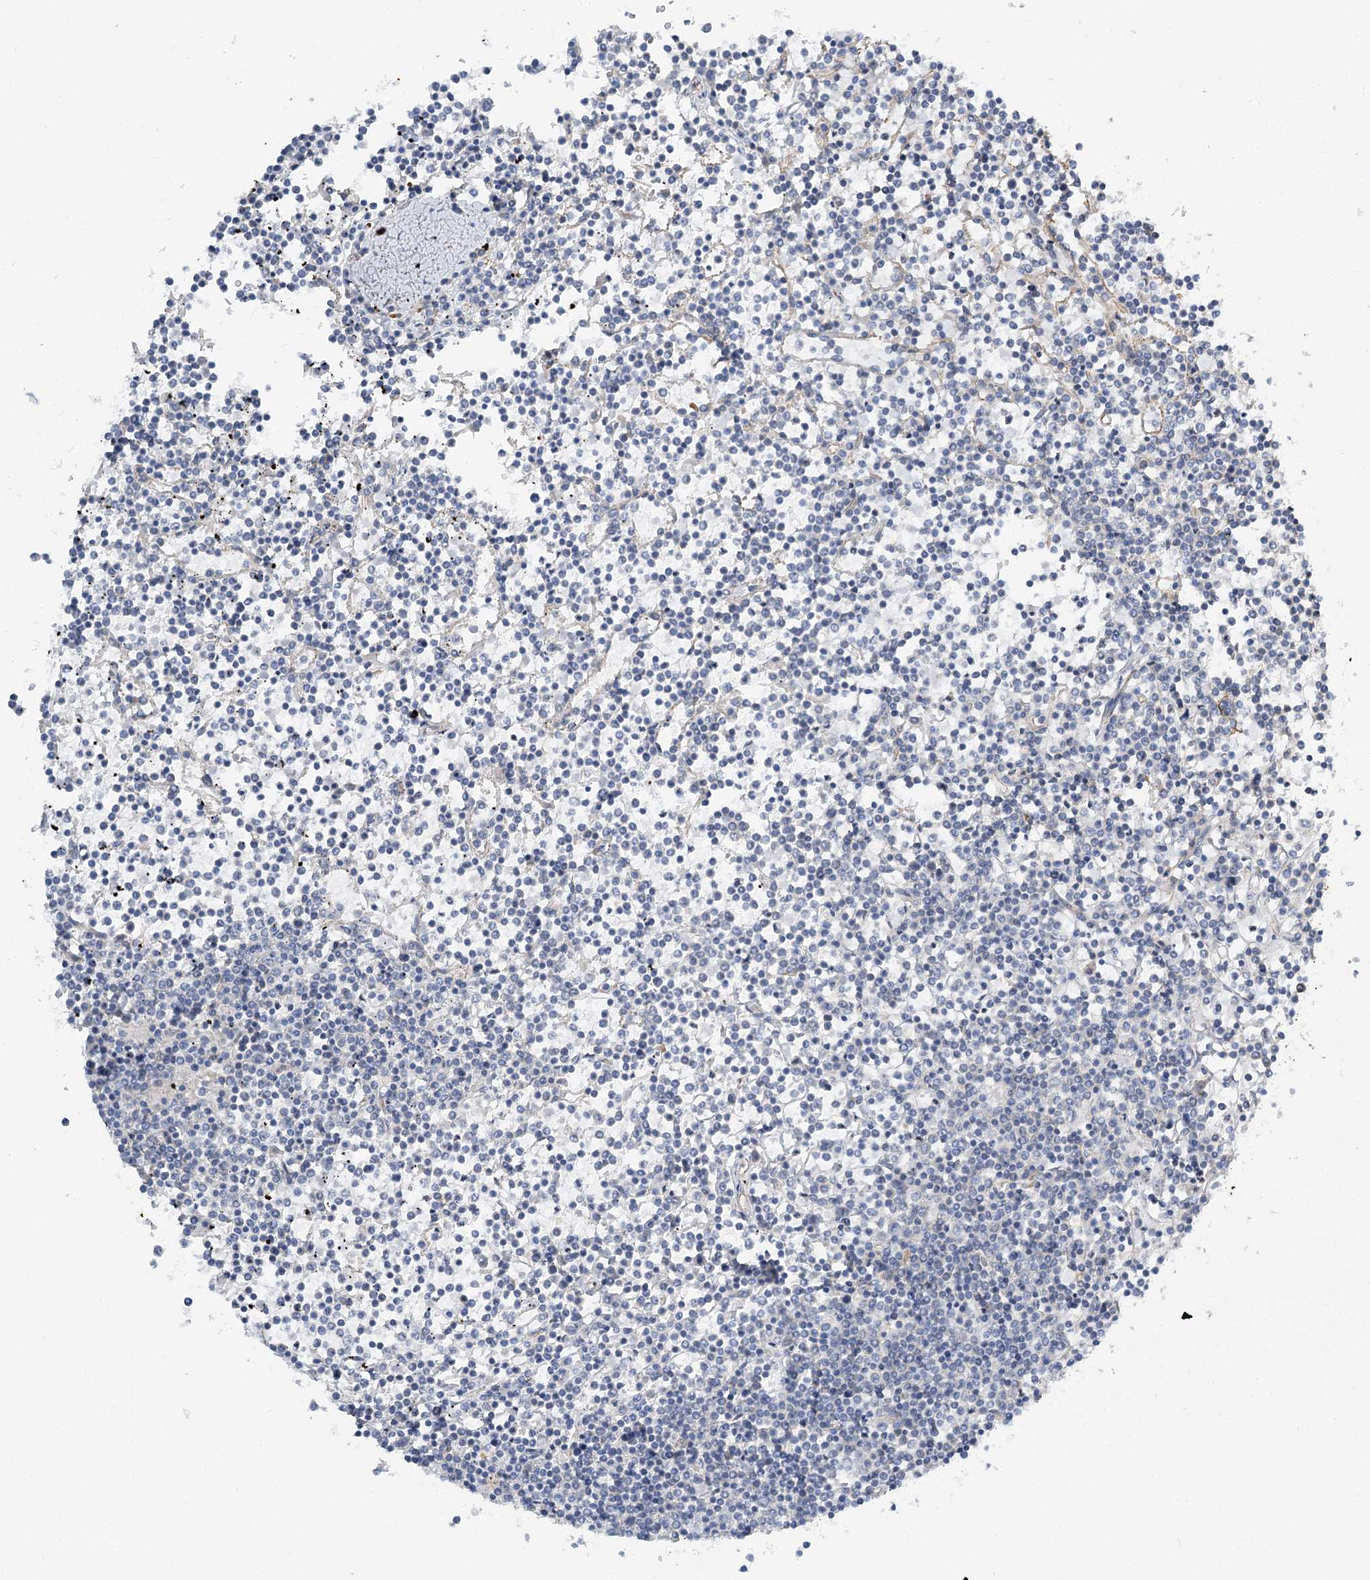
{"staining": {"intensity": "negative", "quantity": "none", "location": "none"}, "tissue": "lymphoma", "cell_type": "Tumor cells", "image_type": "cancer", "snomed": [{"axis": "morphology", "description": "Malignant lymphoma, non-Hodgkin's type, Low grade"}, {"axis": "topography", "description": "Spleen"}], "caption": "This is an IHC photomicrograph of human low-grade malignant lymphoma, non-Hodgkin's type. There is no staining in tumor cells.", "gene": "KIAA0825", "patient": {"sex": "female", "age": 19}}